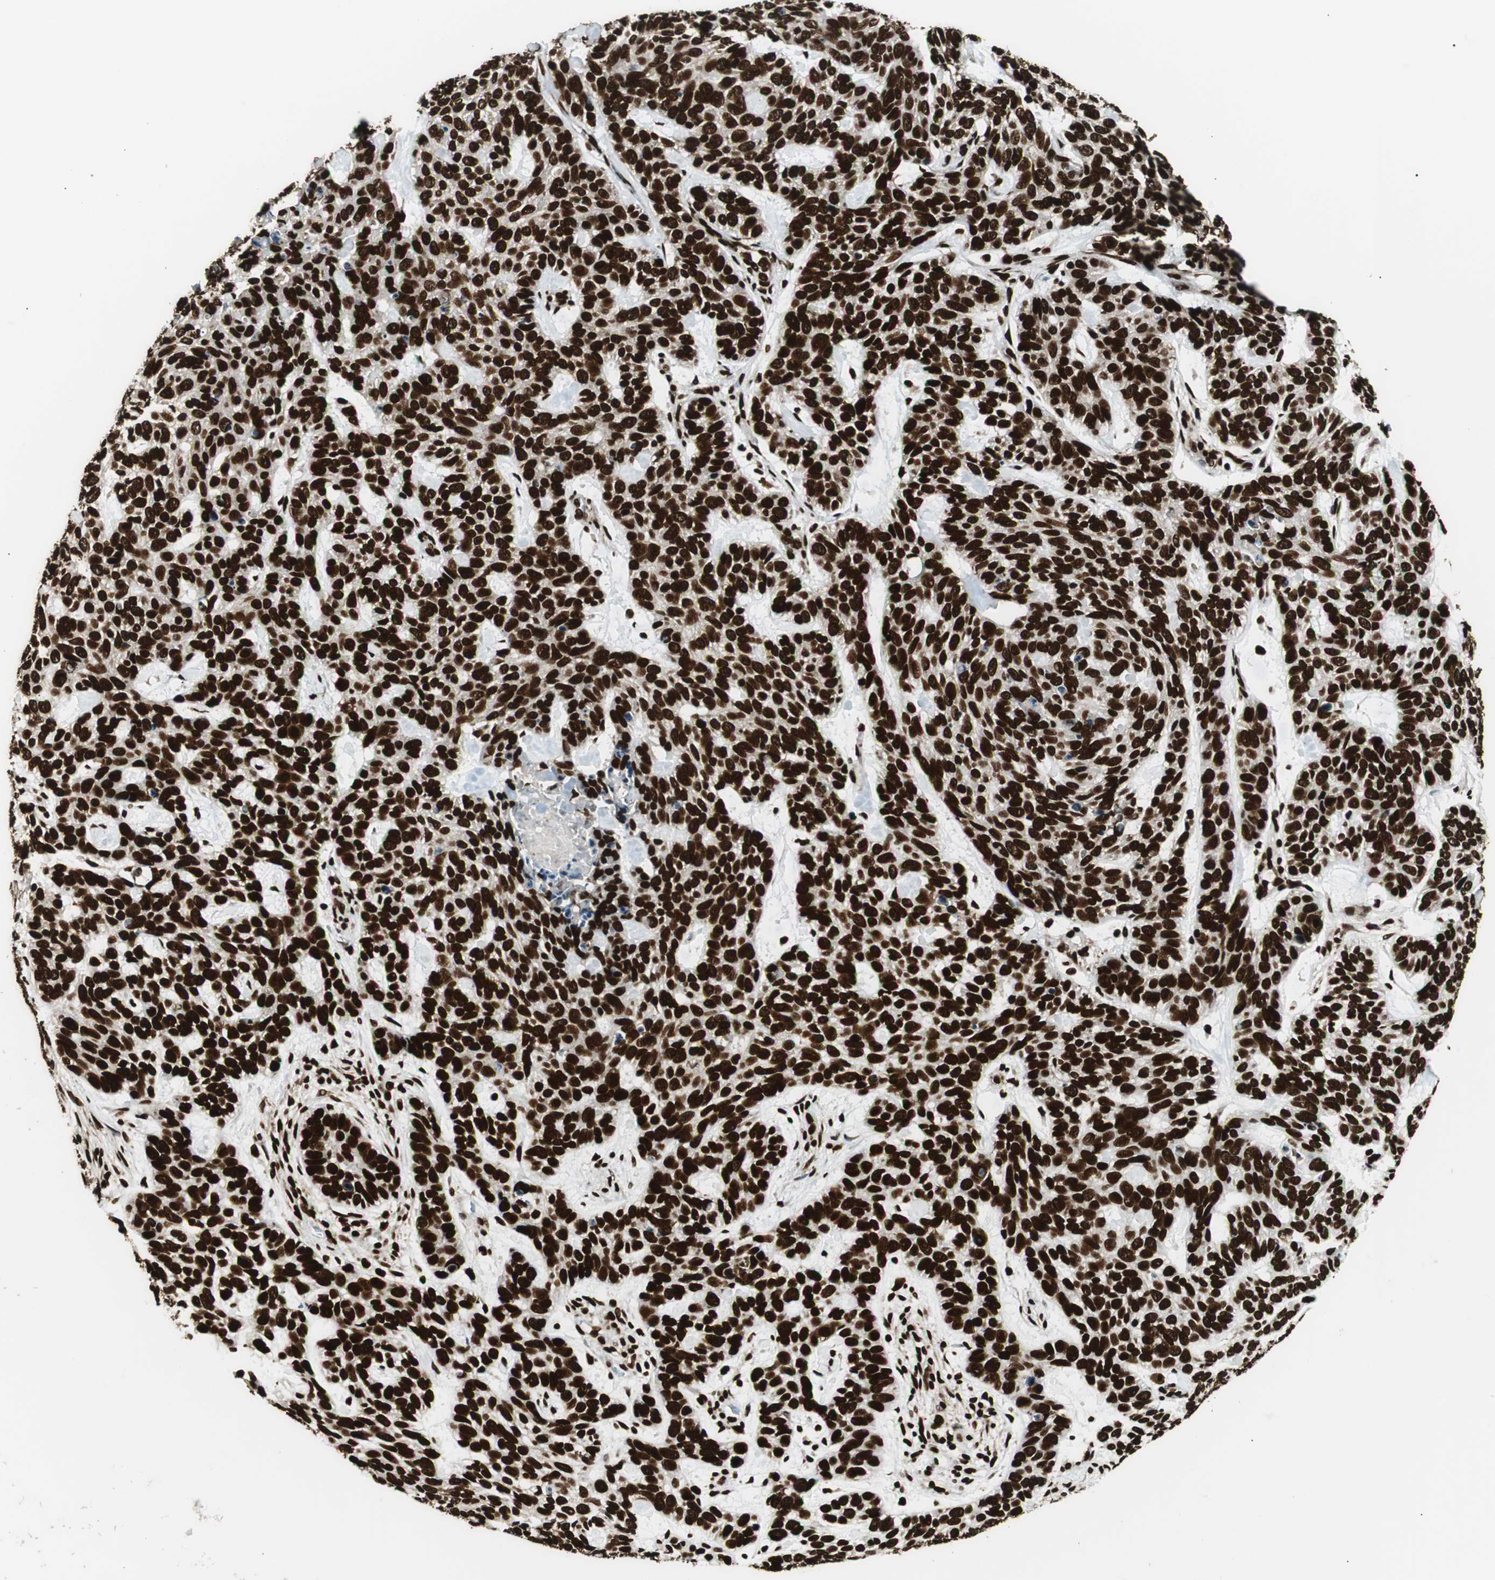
{"staining": {"intensity": "strong", "quantity": ">75%", "location": "nuclear"}, "tissue": "skin cancer", "cell_type": "Tumor cells", "image_type": "cancer", "snomed": [{"axis": "morphology", "description": "Basal cell carcinoma"}, {"axis": "topography", "description": "Skin"}], "caption": "An image showing strong nuclear expression in about >75% of tumor cells in basal cell carcinoma (skin), as visualized by brown immunohistochemical staining.", "gene": "EWSR1", "patient": {"sex": "male", "age": 87}}